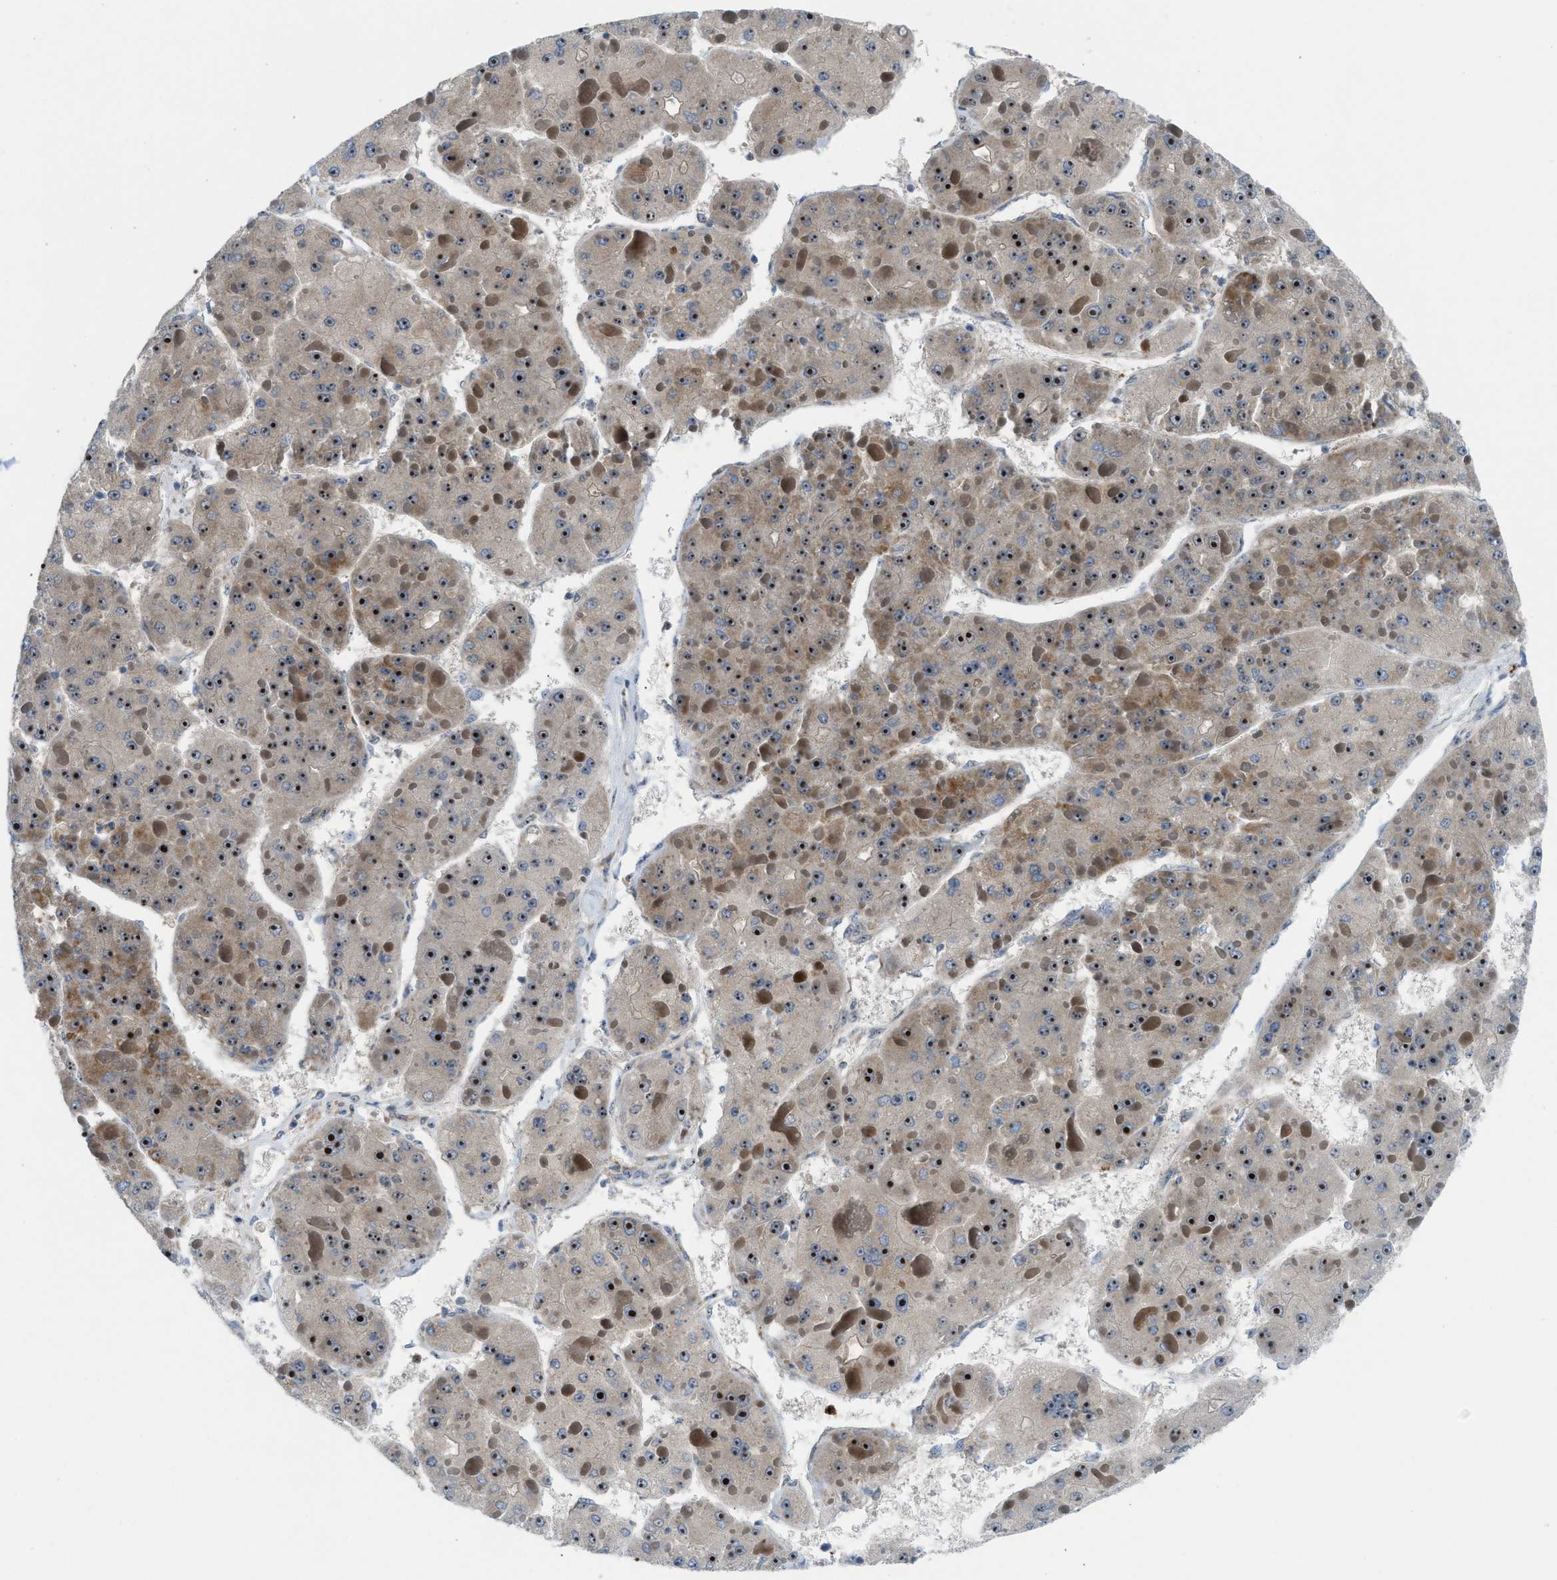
{"staining": {"intensity": "strong", "quantity": ">75%", "location": "nuclear"}, "tissue": "liver cancer", "cell_type": "Tumor cells", "image_type": "cancer", "snomed": [{"axis": "morphology", "description": "Carcinoma, Hepatocellular, NOS"}, {"axis": "topography", "description": "Liver"}], "caption": "An image of human liver cancer stained for a protein exhibits strong nuclear brown staining in tumor cells.", "gene": "TPH1", "patient": {"sex": "female", "age": 73}}